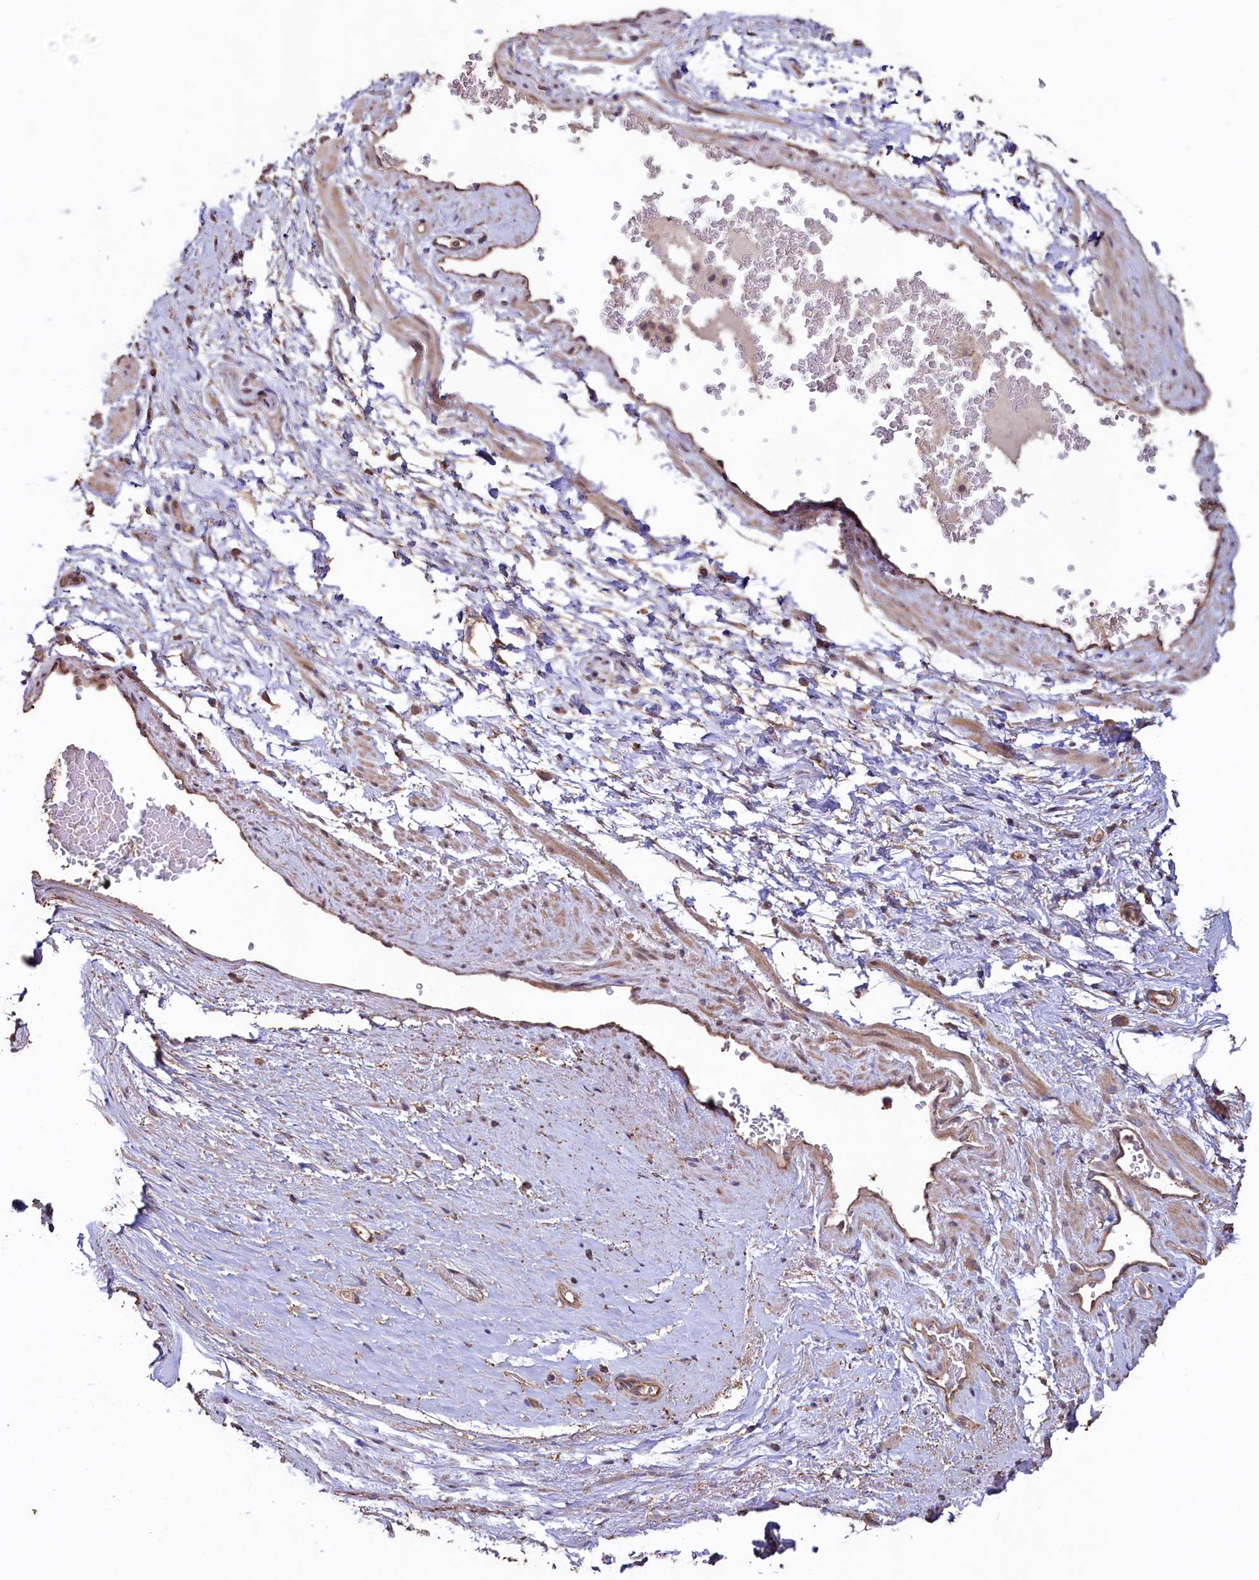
{"staining": {"intensity": "moderate", "quantity": ">75%", "location": "cytoplasmic/membranous"}, "tissue": "soft tissue", "cell_type": "Fibroblasts", "image_type": "normal", "snomed": [{"axis": "morphology", "description": "Normal tissue, NOS"}, {"axis": "morphology", "description": "Adenocarcinoma, Low grade"}, {"axis": "topography", "description": "Prostate"}, {"axis": "topography", "description": "Peripheral nerve tissue"}], "caption": "This is a micrograph of immunohistochemistry (IHC) staining of normal soft tissue, which shows moderate staining in the cytoplasmic/membranous of fibroblasts.", "gene": "TMEM98", "patient": {"sex": "male", "age": 63}}